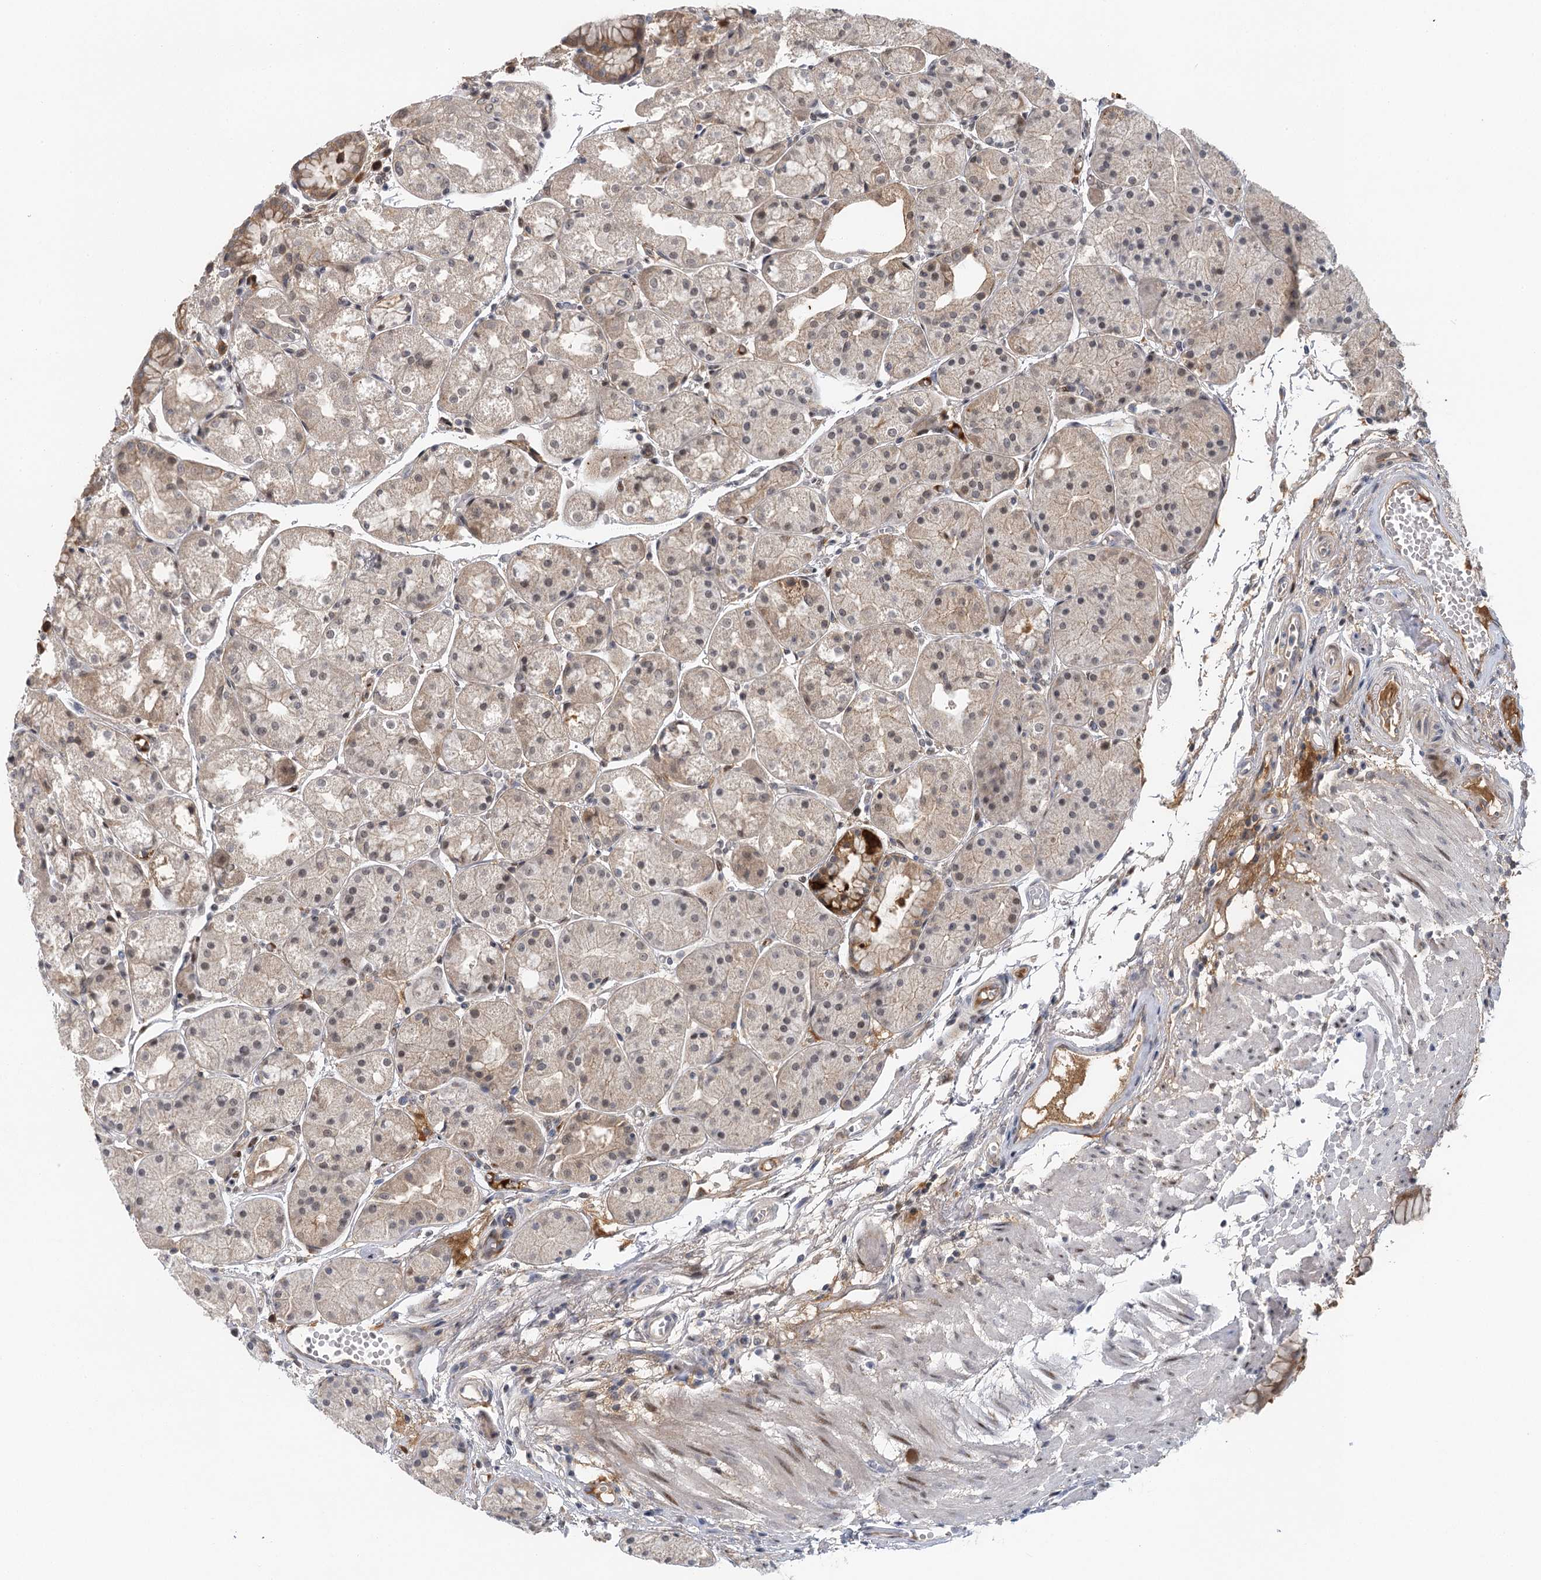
{"staining": {"intensity": "moderate", "quantity": "<25%", "location": "cytoplasmic/membranous,nuclear"}, "tissue": "stomach", "cell_type": "Glandular cells", "image_type": "normal", "snomed": [{"axis": "morphology", "description": "Normal tissue, NOS"}, {"axis": "topography", "description": "Stomach, upper"}], "caption": "Immunohistochemical staining of normal stomach reveals low levels of moderate cytoplasmic/membranous,nuclear positivity in approximately <25% of glandular cells. (brown staining indicates protein expression, while blue staining denotes nuclei).", "gene": "IL11RA", "patient": {"sex": "male", "age": 72}}